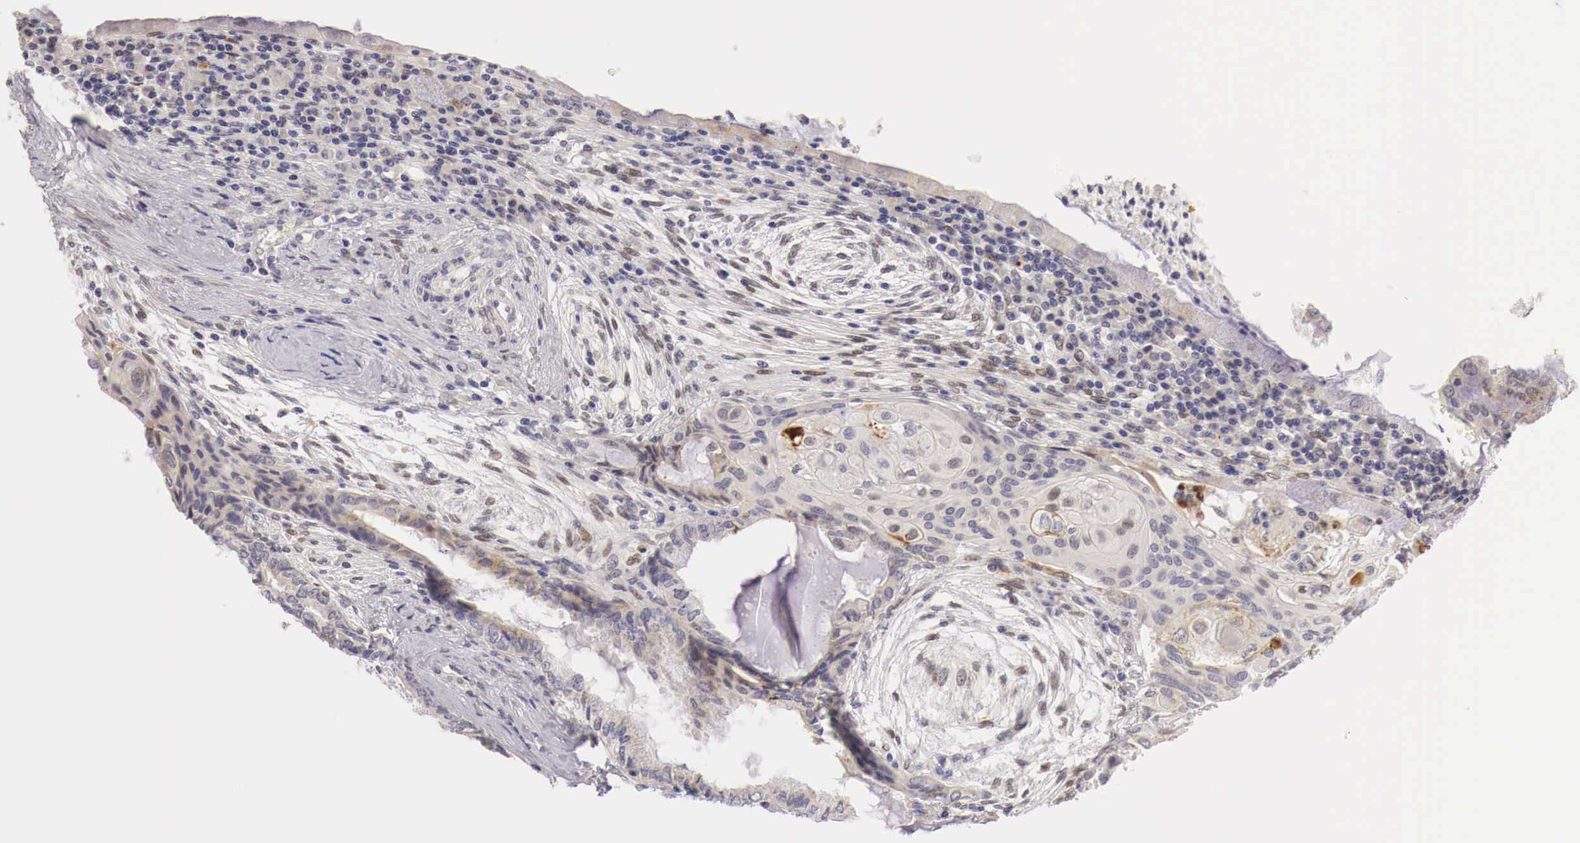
{"staining": {"intensity": "negative", "quantity": "none", "location": "none"}, "tissue": "endometrial cancer", "cell_type": "Tumor cells", "image_type": "cancer", "snomed": [{"axis": "morphology", "description": "Adenocarcinoma, NOS"}, {"axis": "topography", "description": "Endometrium"}], "caption": "The image displays no significant staining in tumor cells of adenocarcinoma (endometrial).", "gene": "CASP3", "patient": {"sex": "female", "age": 79}}